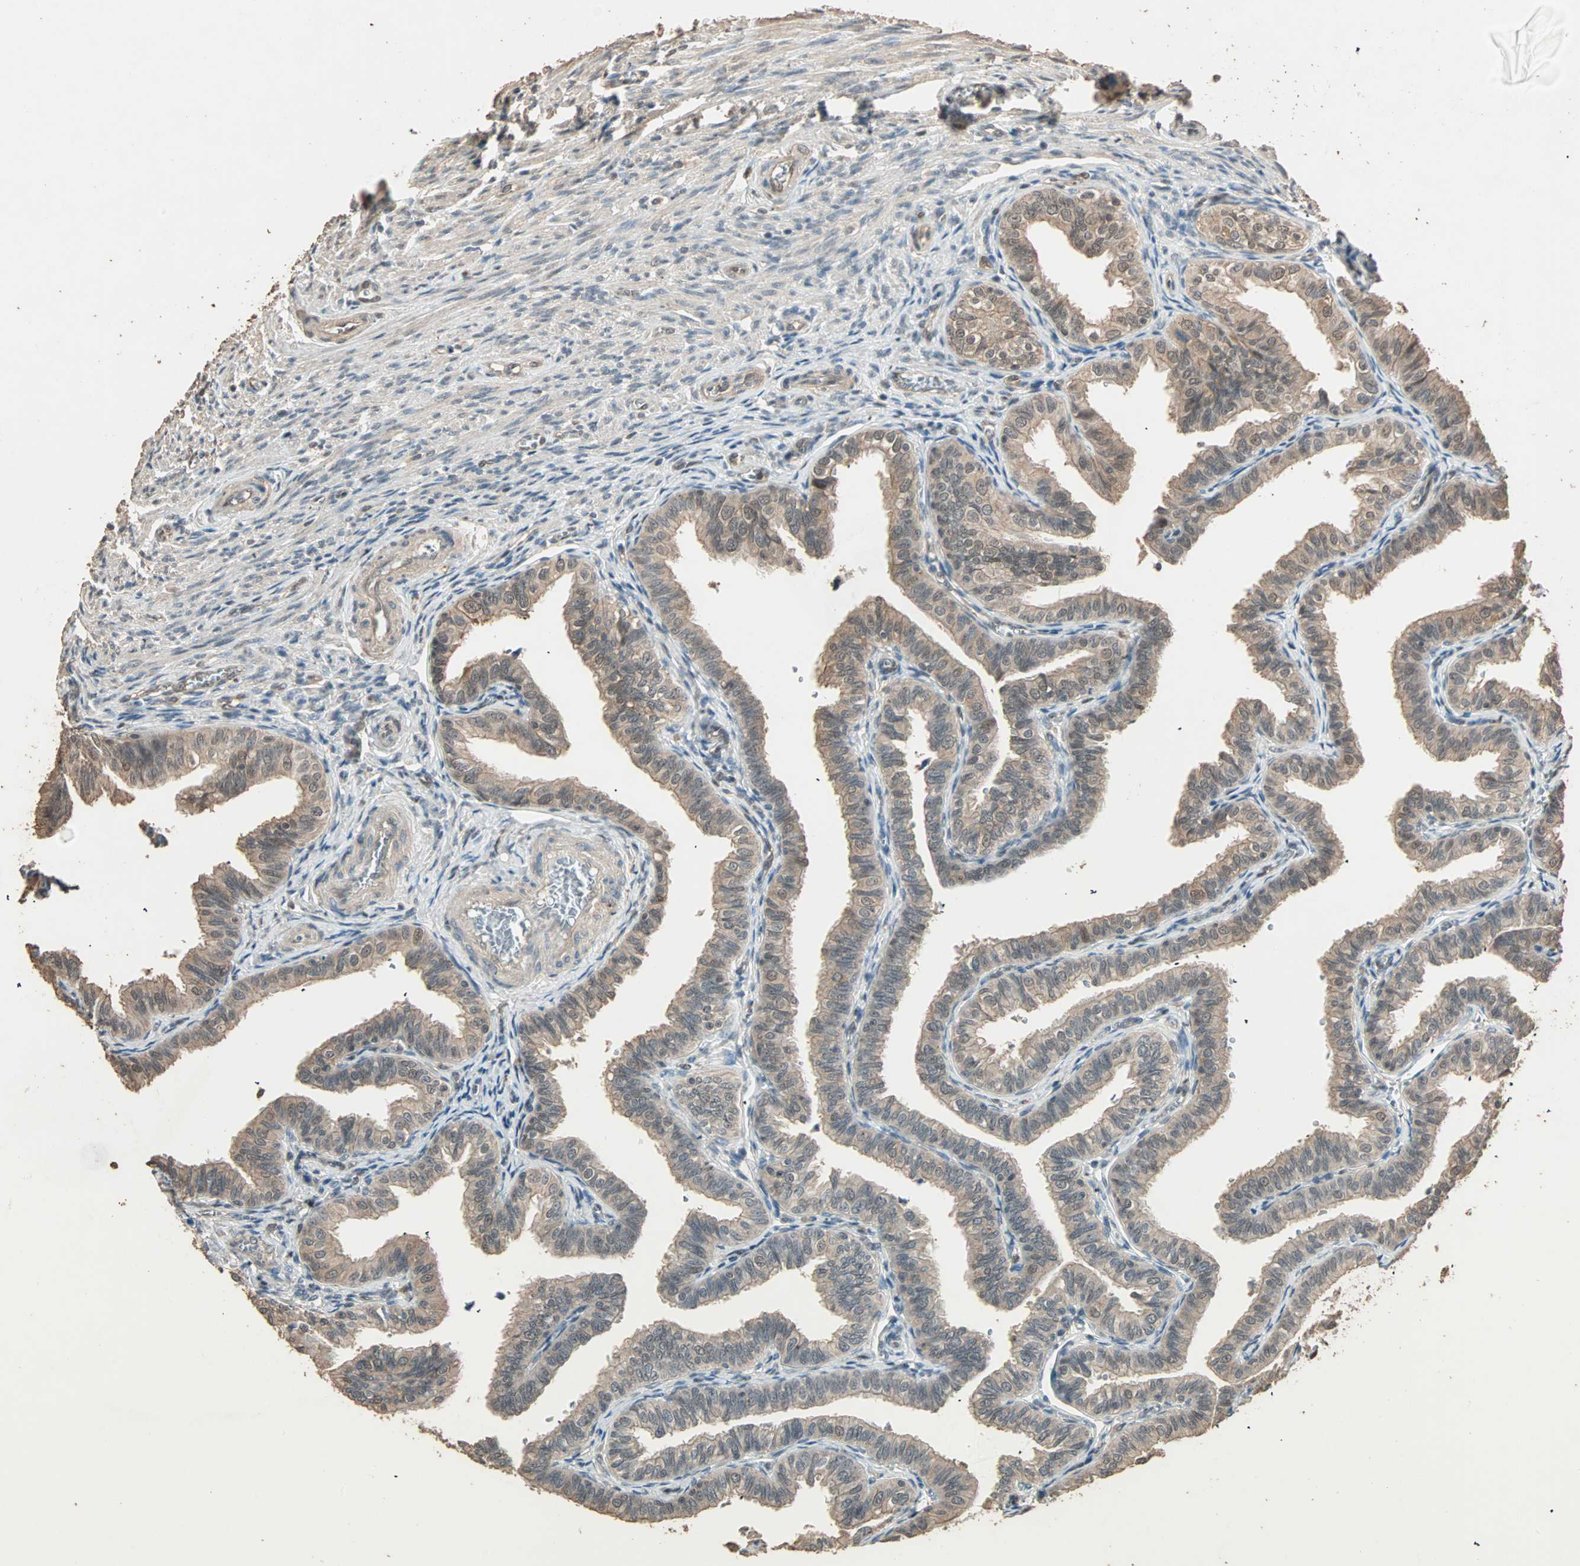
{"staining": {"intensity": "moderate", "quantity": ">75%", "location": "cytoplasmic/membranous,nuclear"}, "tissue": "fallopian tube", "cell_type": "Glandular cells", "image_type": "normal", "snomed": [{"axis": "morphology", "description": "Normal tissue, NOS"}, {"axis": "topography", "description": "Fallopian tube"}], "caption": "The histopathology image displays staining of normal fallopian tube, revealing moderate cytoplasmic/membranous,nuclear protein positivity (brown color) within glandular cells. (IHC, brightfield microscopy, high magnification).", "gene": "ZBTB33", "patient": {"sex": "female", "age": 46}}